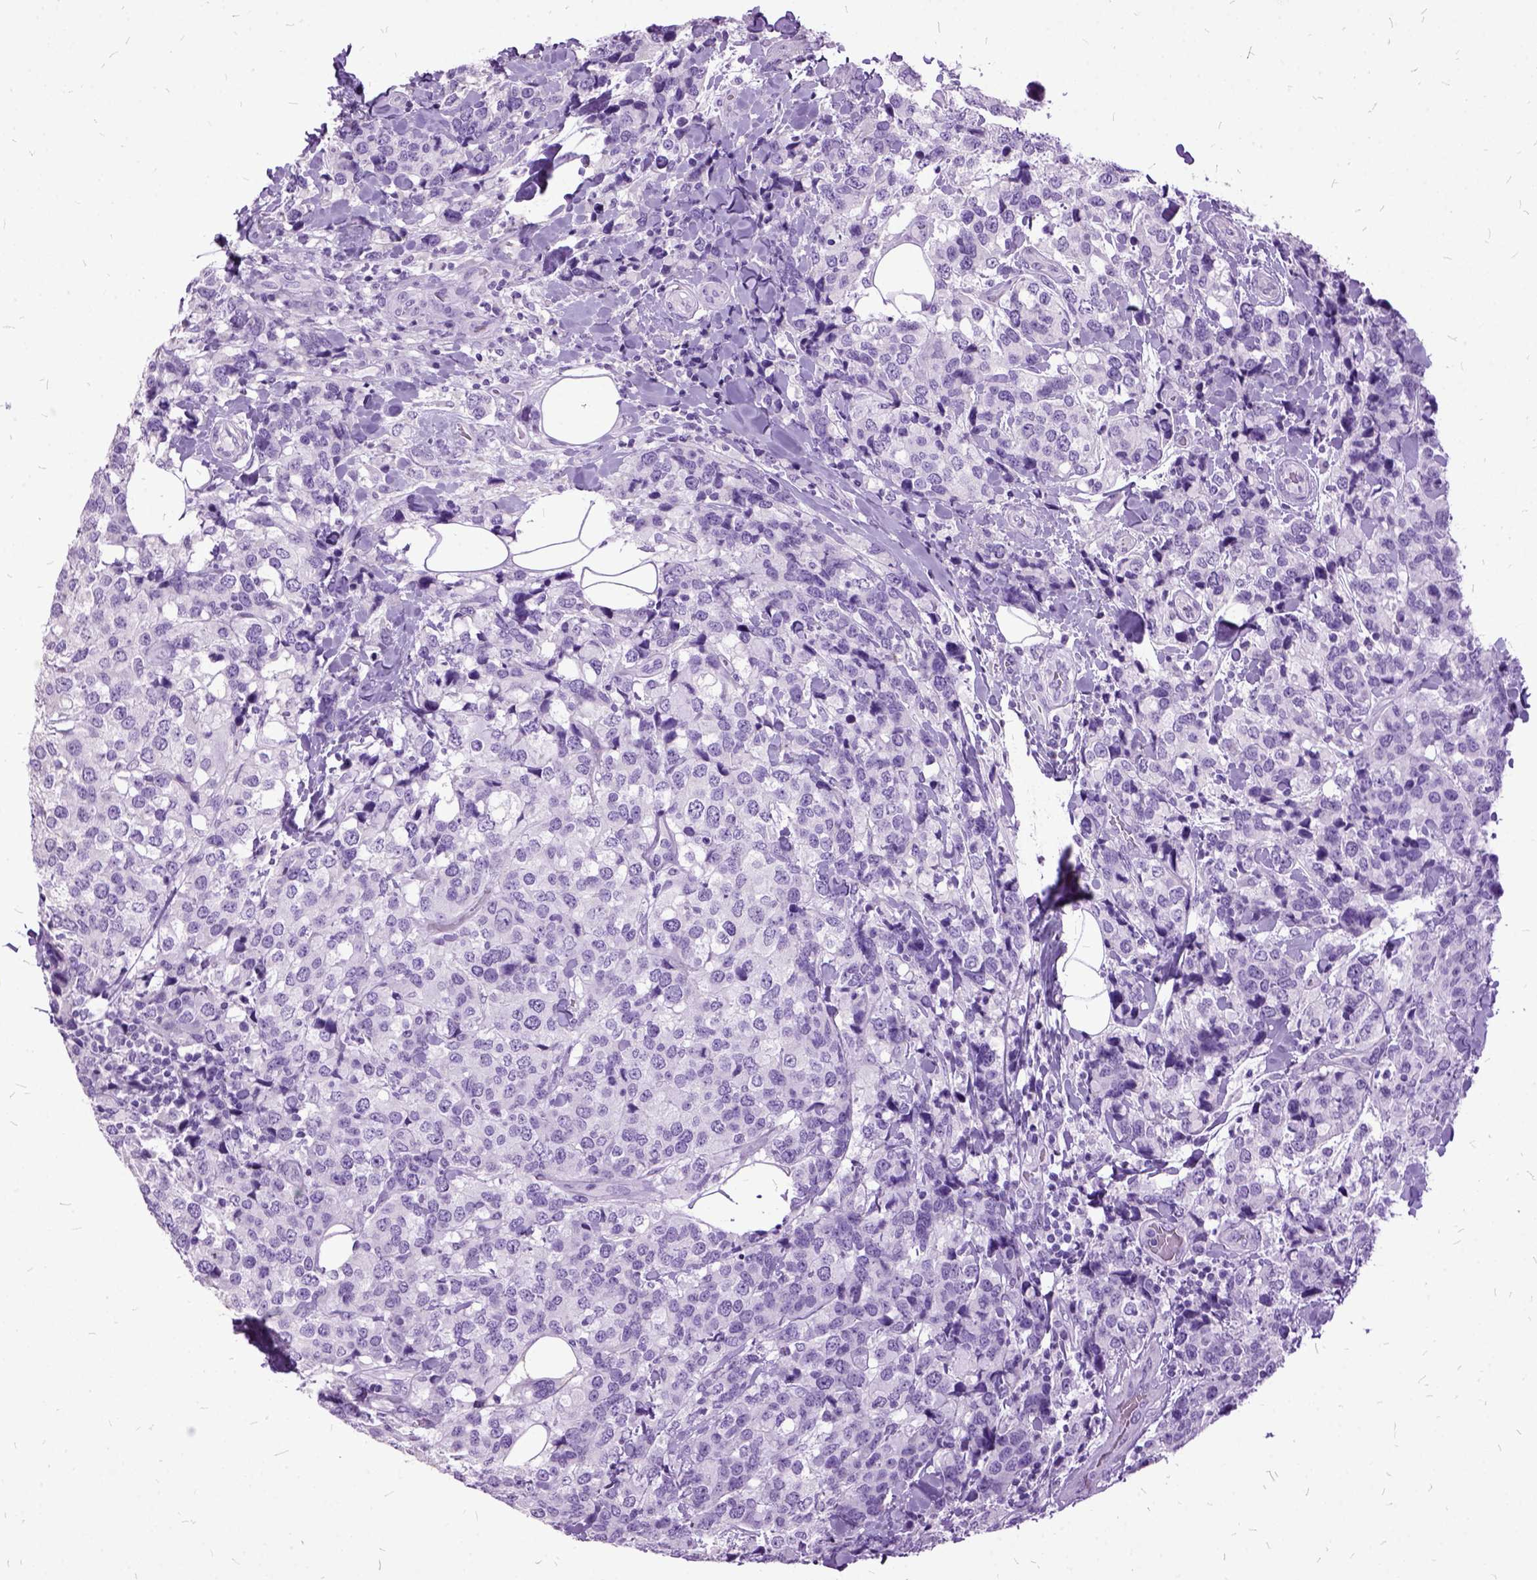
{"staining": {"intensity": "negative", "quantity": "none", "location": "none"}, "tissue": "breast cancer", "cell_type": "Tumor cells", "image_type": "cancer", "snomed": [{"axis": "morphology", "description": "Lobular carcinoma"}, {"axis": "topography", "description": "Breast"}], "caption": "This is an IHC image of breast cancer. There is no positivity in tumor cells.", "gene": "MME", "patient": {"sex": "female", "age": 59}}